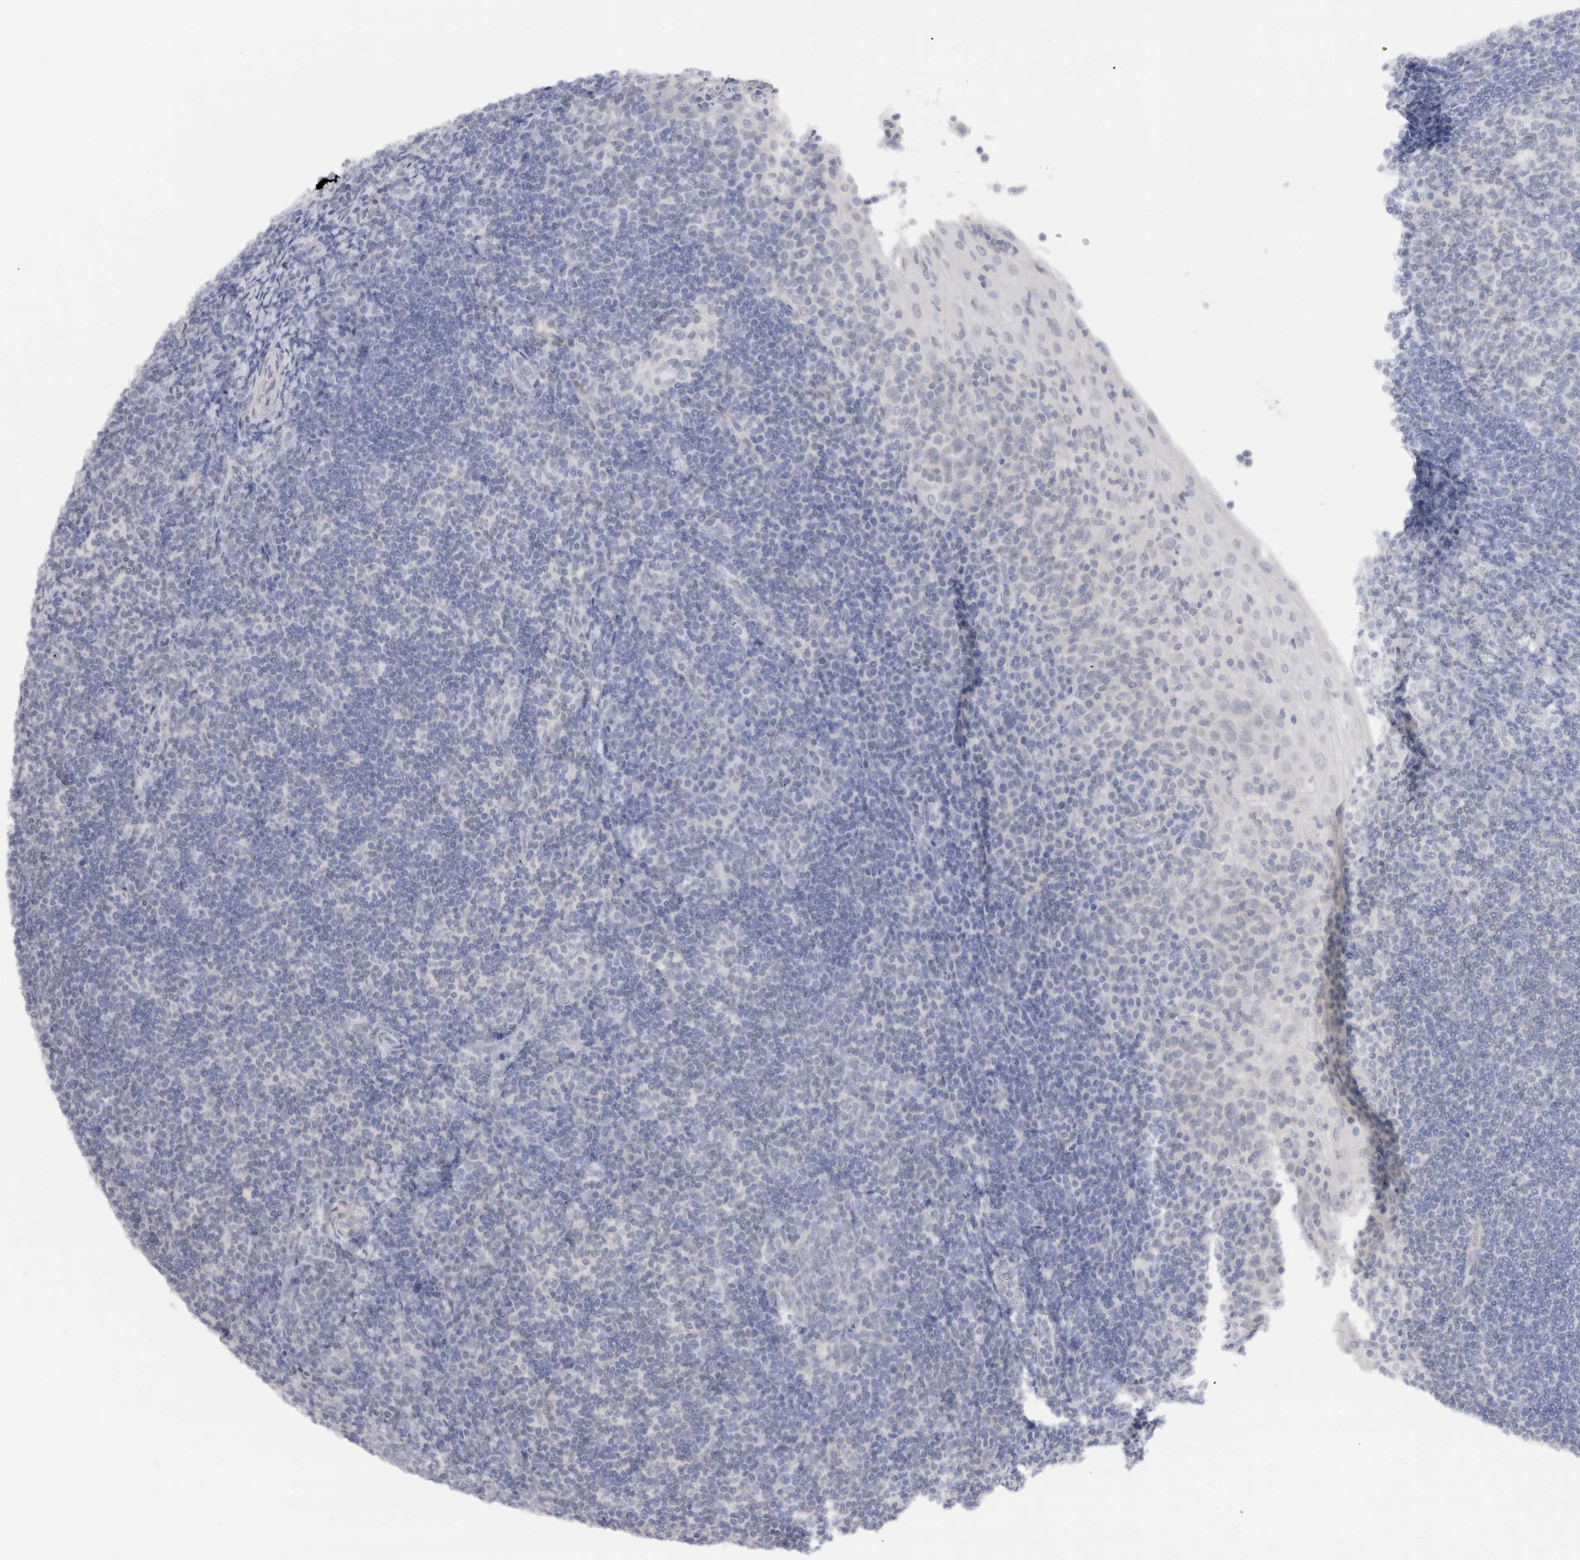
{"staining": {"intensity": "negative", "quantity": "none", "location": "none"}, "tissue": "tonsil", "cell_type": "Germinal center cells", "image_type": "normal", "snomed": [{"axis": "morphology", "description": "Normal tissue, NOS"}, {"axis": "topography", "description": "Tonsil"}], "caption": "Histopathology image shows no significant protein staining in germinal center cells of normal tonsil.", "gene": "C9orf50", "patient": {"sex": "male", "age": 37}}